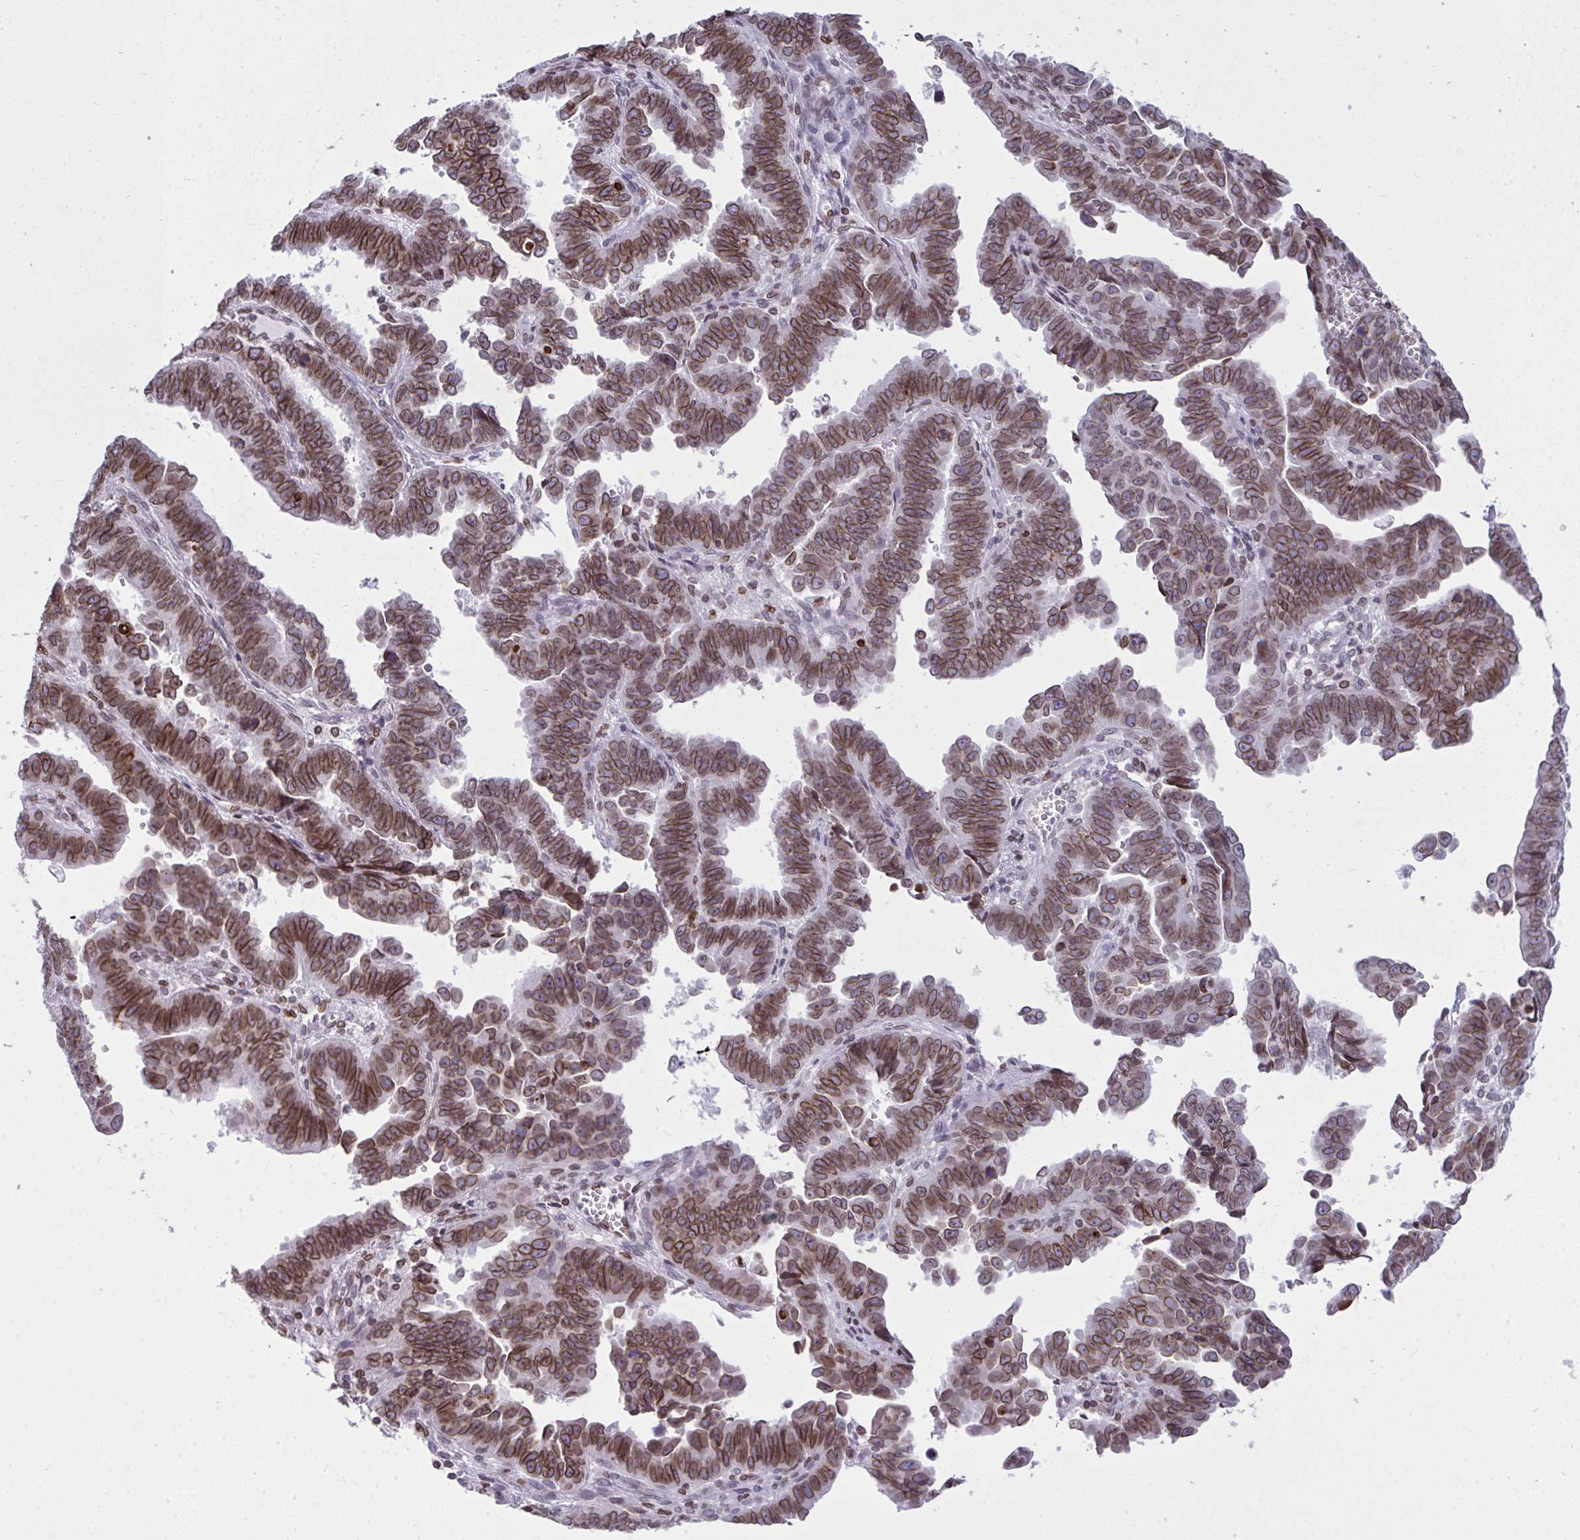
{"staining": {"intensity": "moderate", "quantity": ">75%", "location": "cytoplasmic/membranous,nuclear"}, "tissue": "endometrial cancer", "cell_type": "Tumor cells", "image_type": "cancer", "snomed": [{"axis": "morphology", "description": "Adenocarcinoma, NOS"}, {"axis": "topography", "description": "Endometrium"}], "caption": "Protein expression analysis of endometrial adenocarcinoma displays moderate cytoplasmic/membranous and nuclear staining in approximately >75% of tumor cells.", "gene": "LMNB2", "patient": {"sex": "female", "age": 75}}